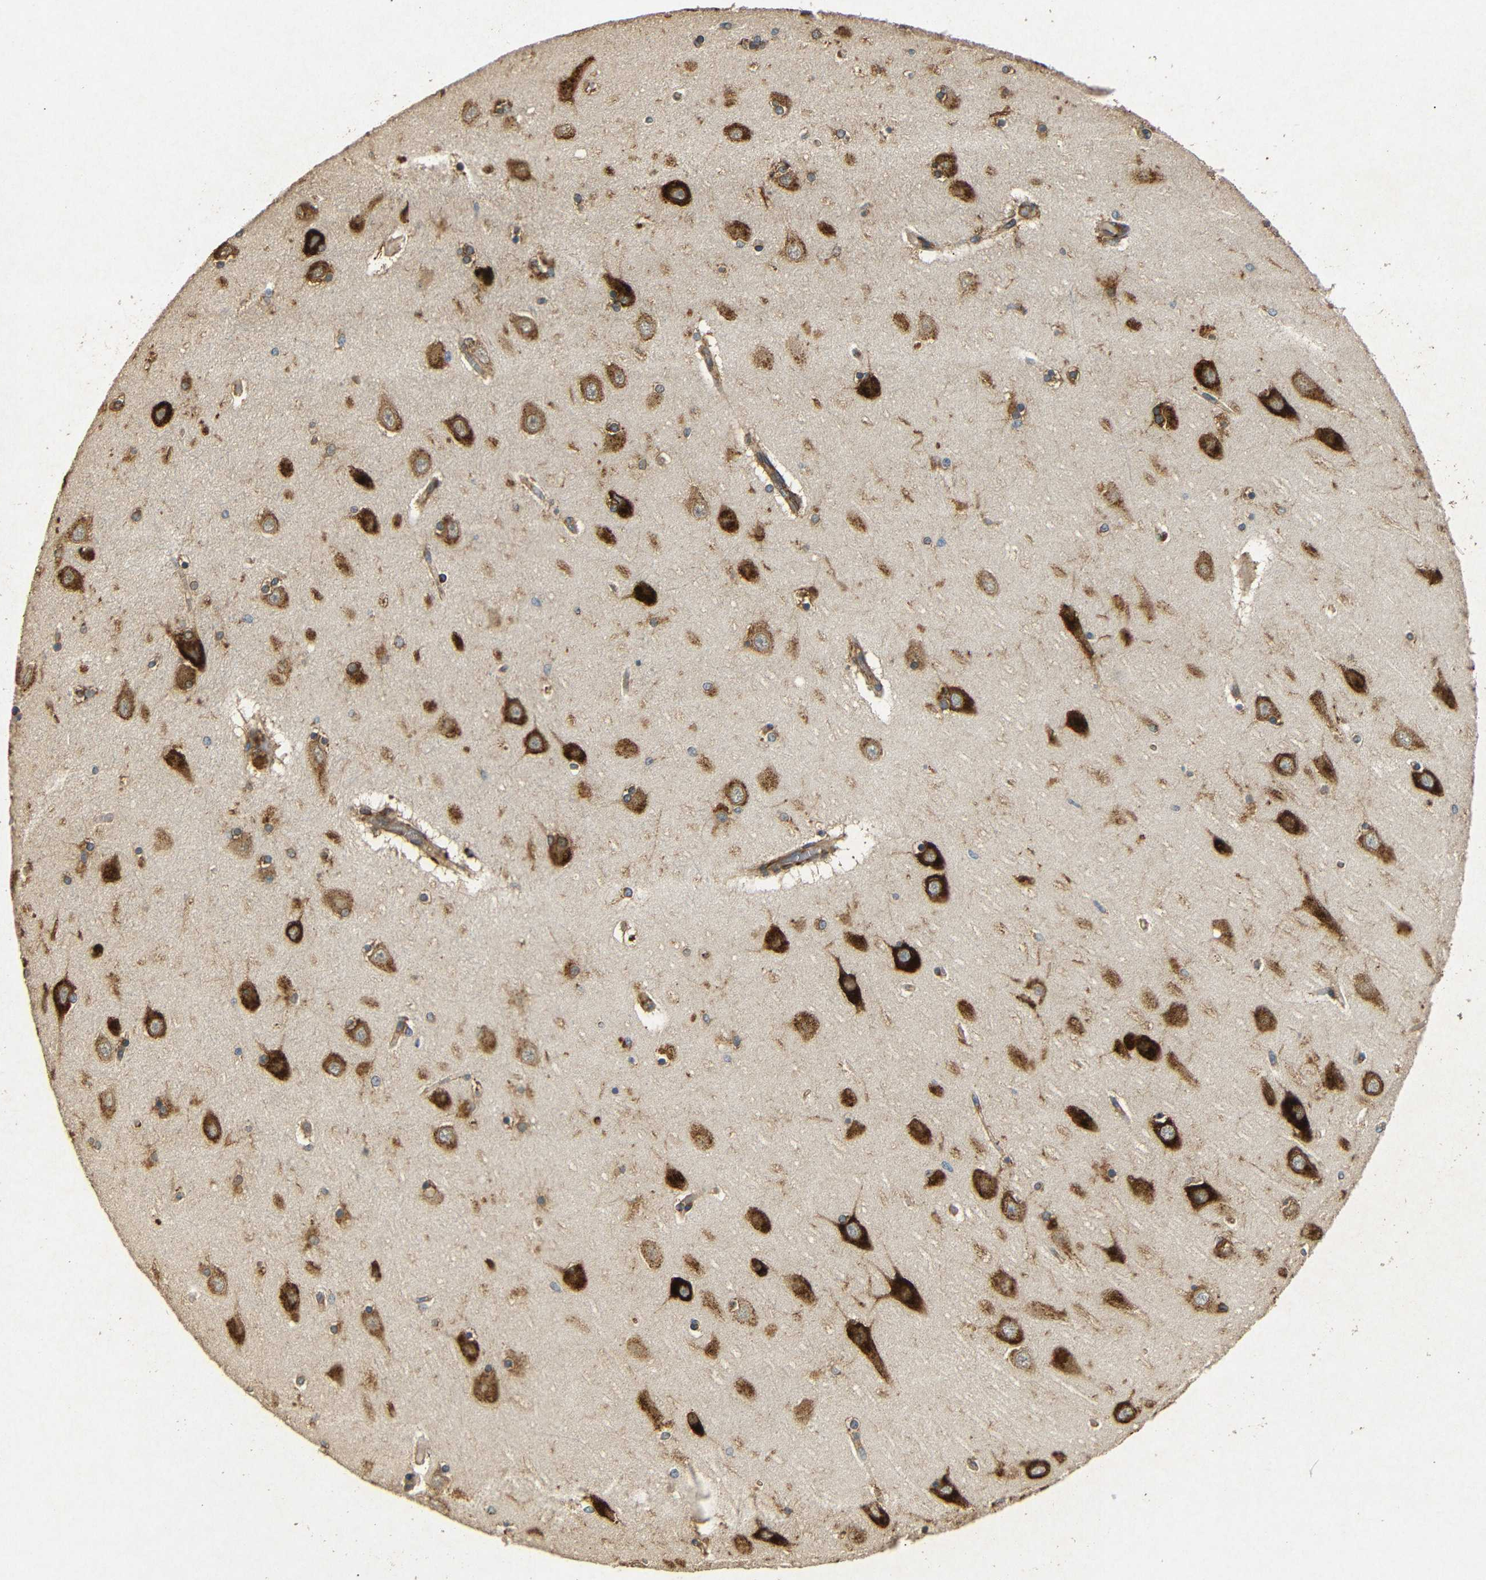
{"staining": {"intensity": "strong", "quantity": ">75%", "location": "cytoplasmic/membranous,nuclear"}, "tissue": "hippocampus", "cell_type": "Glial cells", "image_type": "normal", "snomed": [{"axis": "morphology", "description": "Normal tissue, NOS"}, {"axis": "topography", "description": "Hippocampus"}], "caption": "Glial cells display high levels of strong cytoplasmic/membranous,nuclear staining in about >75% of cells in benign human hippocampus. (Stains: DAB in brown, nuclei in blue, Microscopy: brightfield microscopy at high magnification).", "gene": "BTF3", "patient": {"sex": "female", "age": 54}}